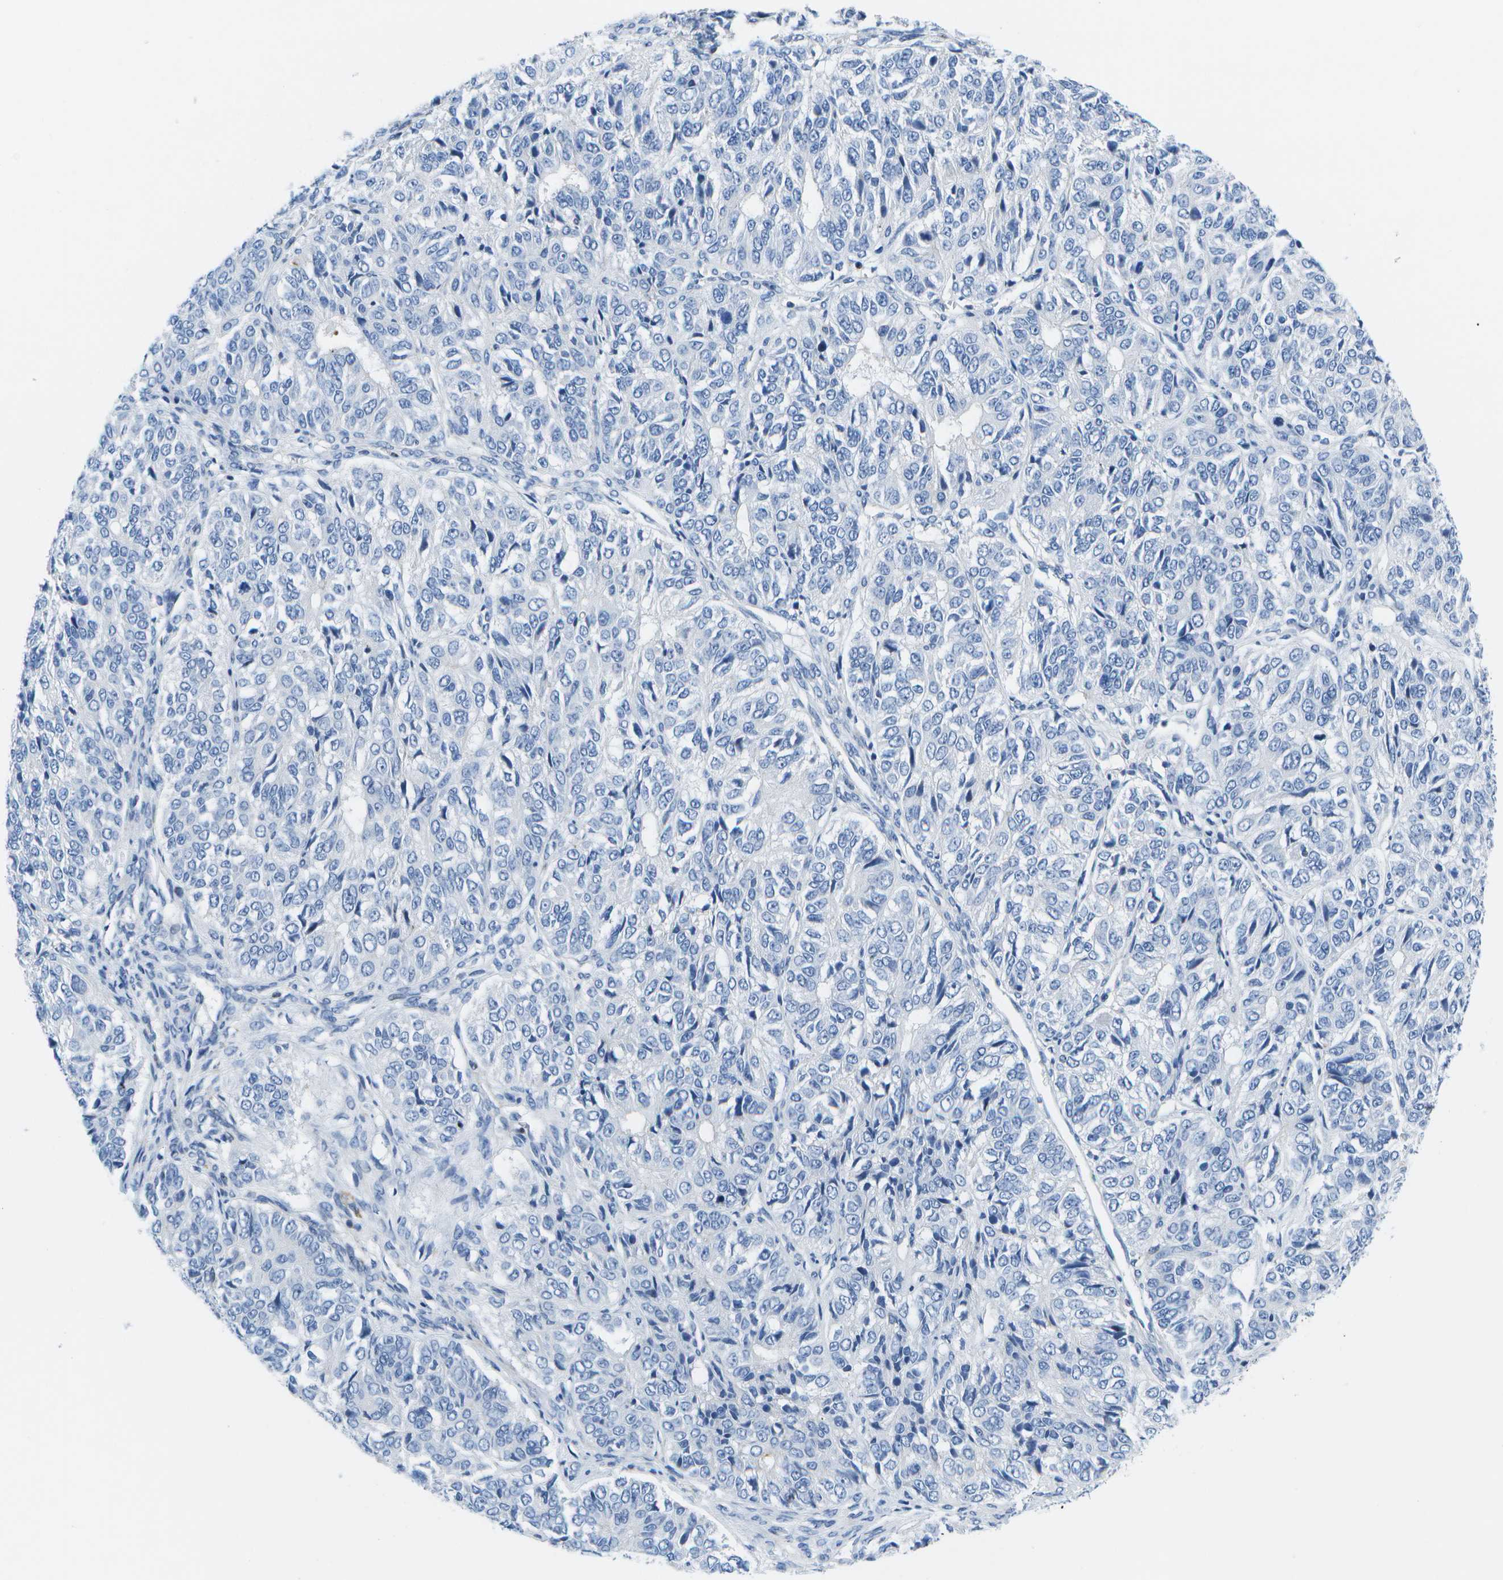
{"staining": {"intensity": "negative", "quantity": "none", "location": "none"}, "tissue": "ovarian cancer", "cell_type": "Tumor cells", "image_type": "cancer", "snomed": [{"axis": "morphology", "description": "Carcinoma, endometroid"}, {"axis": "topography", "description": "Ovary"}], "caption": "DAB (3,3'-diaminobenzidine) immunohistochemical staining of human endometroid carcinoma (ovarian) exhibits no significant positivity in tumor cells. (Stains: DAB (3,3'-diaminobenzidine) immunohistochemistry with hematoxylin counter stain, Microscopy: brightfield microscopy at high magnification).", "gene": "ADGRG6", "patient": {"sex": "female", "age": 51}}